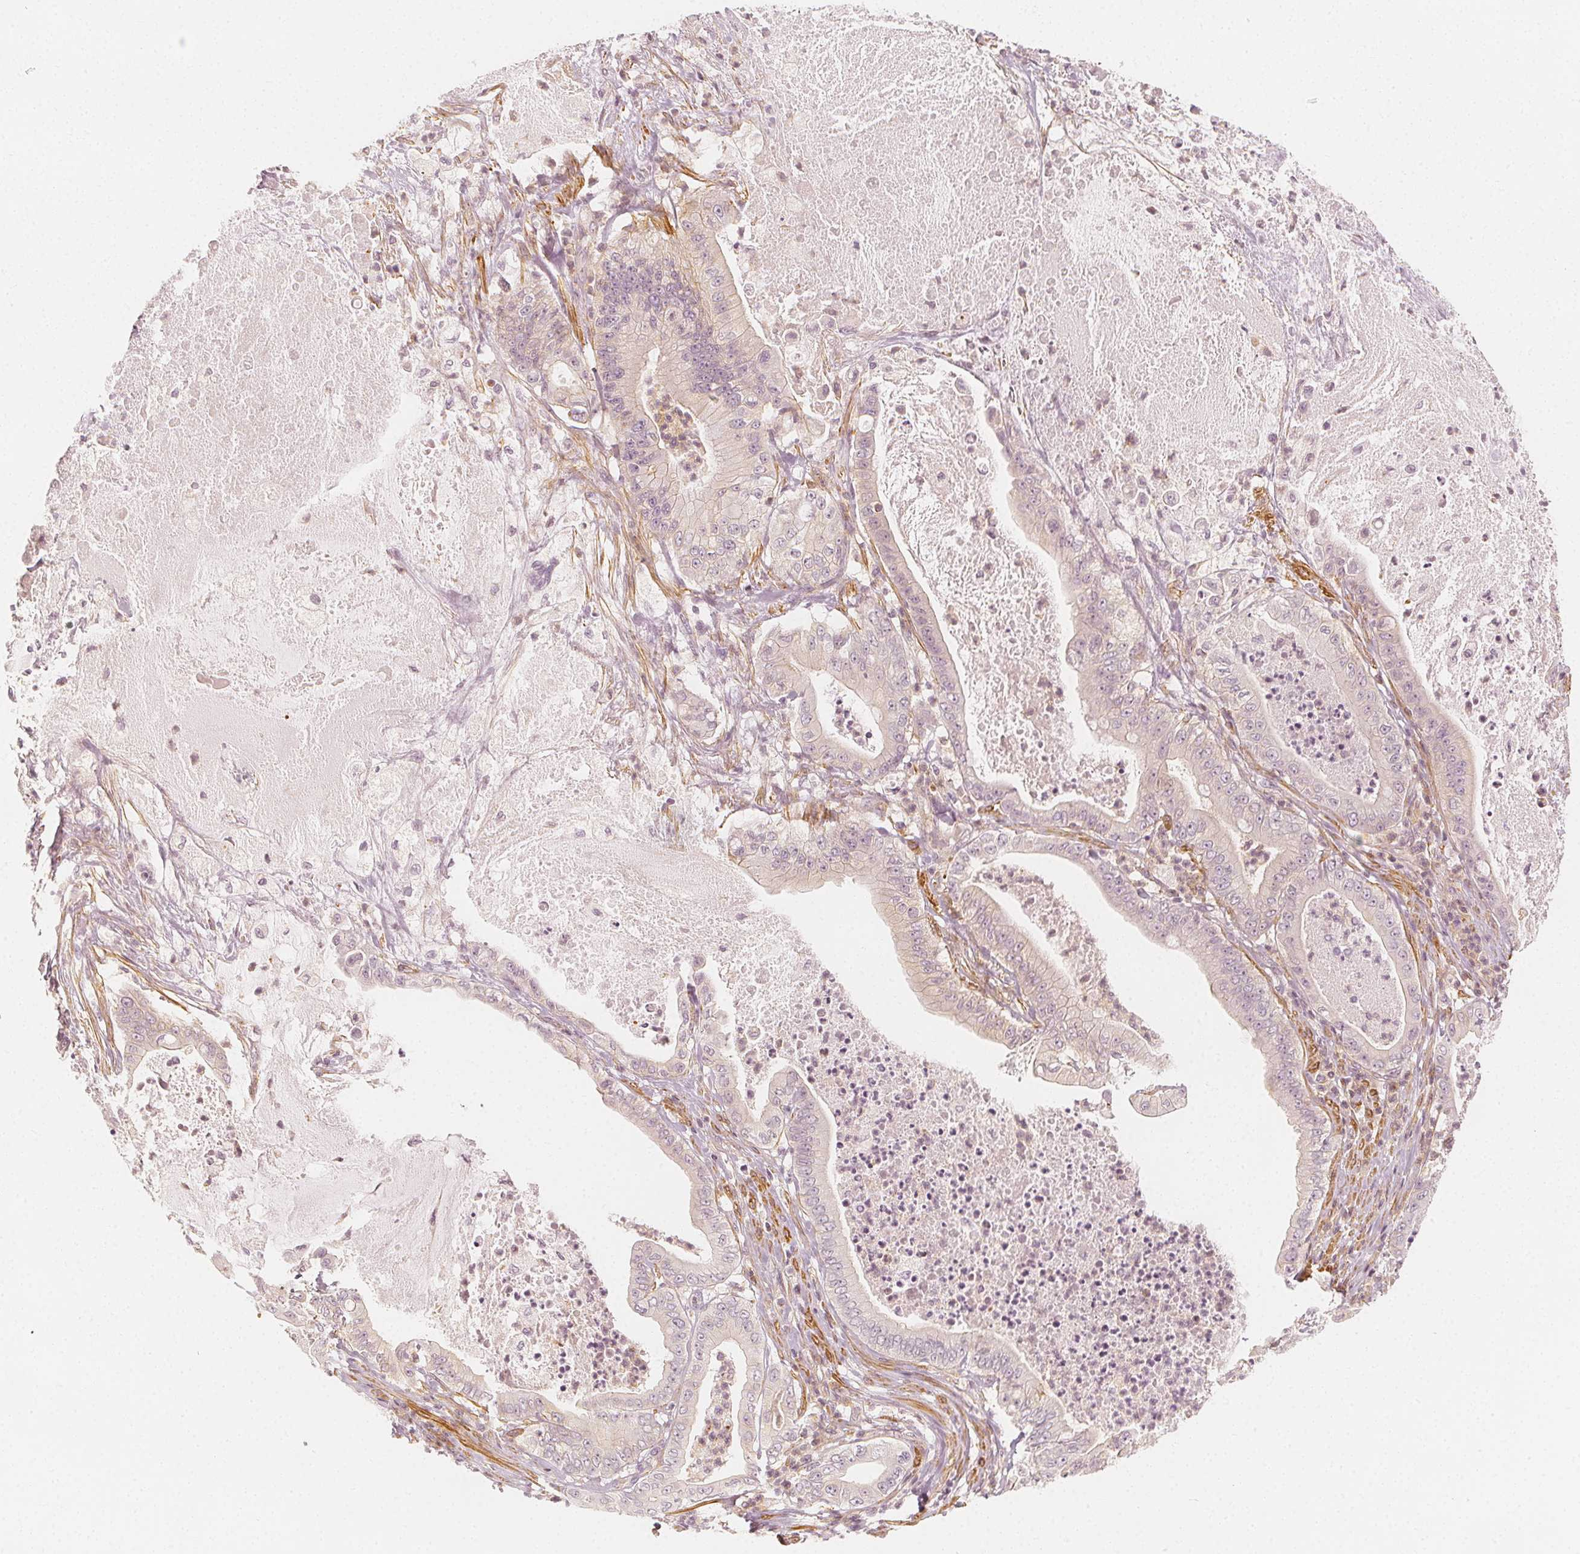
{"staining": {"intensity": "negative", "quantity": "none", "location": "none"}, "tissue": "pancreatic cancer", "cell_type": "Tumor cells", "image_type": "cancer", "snomed": [{"axis": "morphology", "description": "Adenocarcinoma, NOS"}, {"axis": "topography", "description": "Pancreas"}], "caption": "High power microscopy histopathology image of an immunohistochemistry micrograph of pancreatic cancer, revealing no significant staining in tumor cells. The staining was performed using DAB (3,3'-diaminobenzidine) to visualize the protein expression in brown, while the nuclei were stained in blue with hematoxylin (Magnification: 20x).", "gene": "ARHGAP26", "patient": {"sex": "male", "age": 71}}